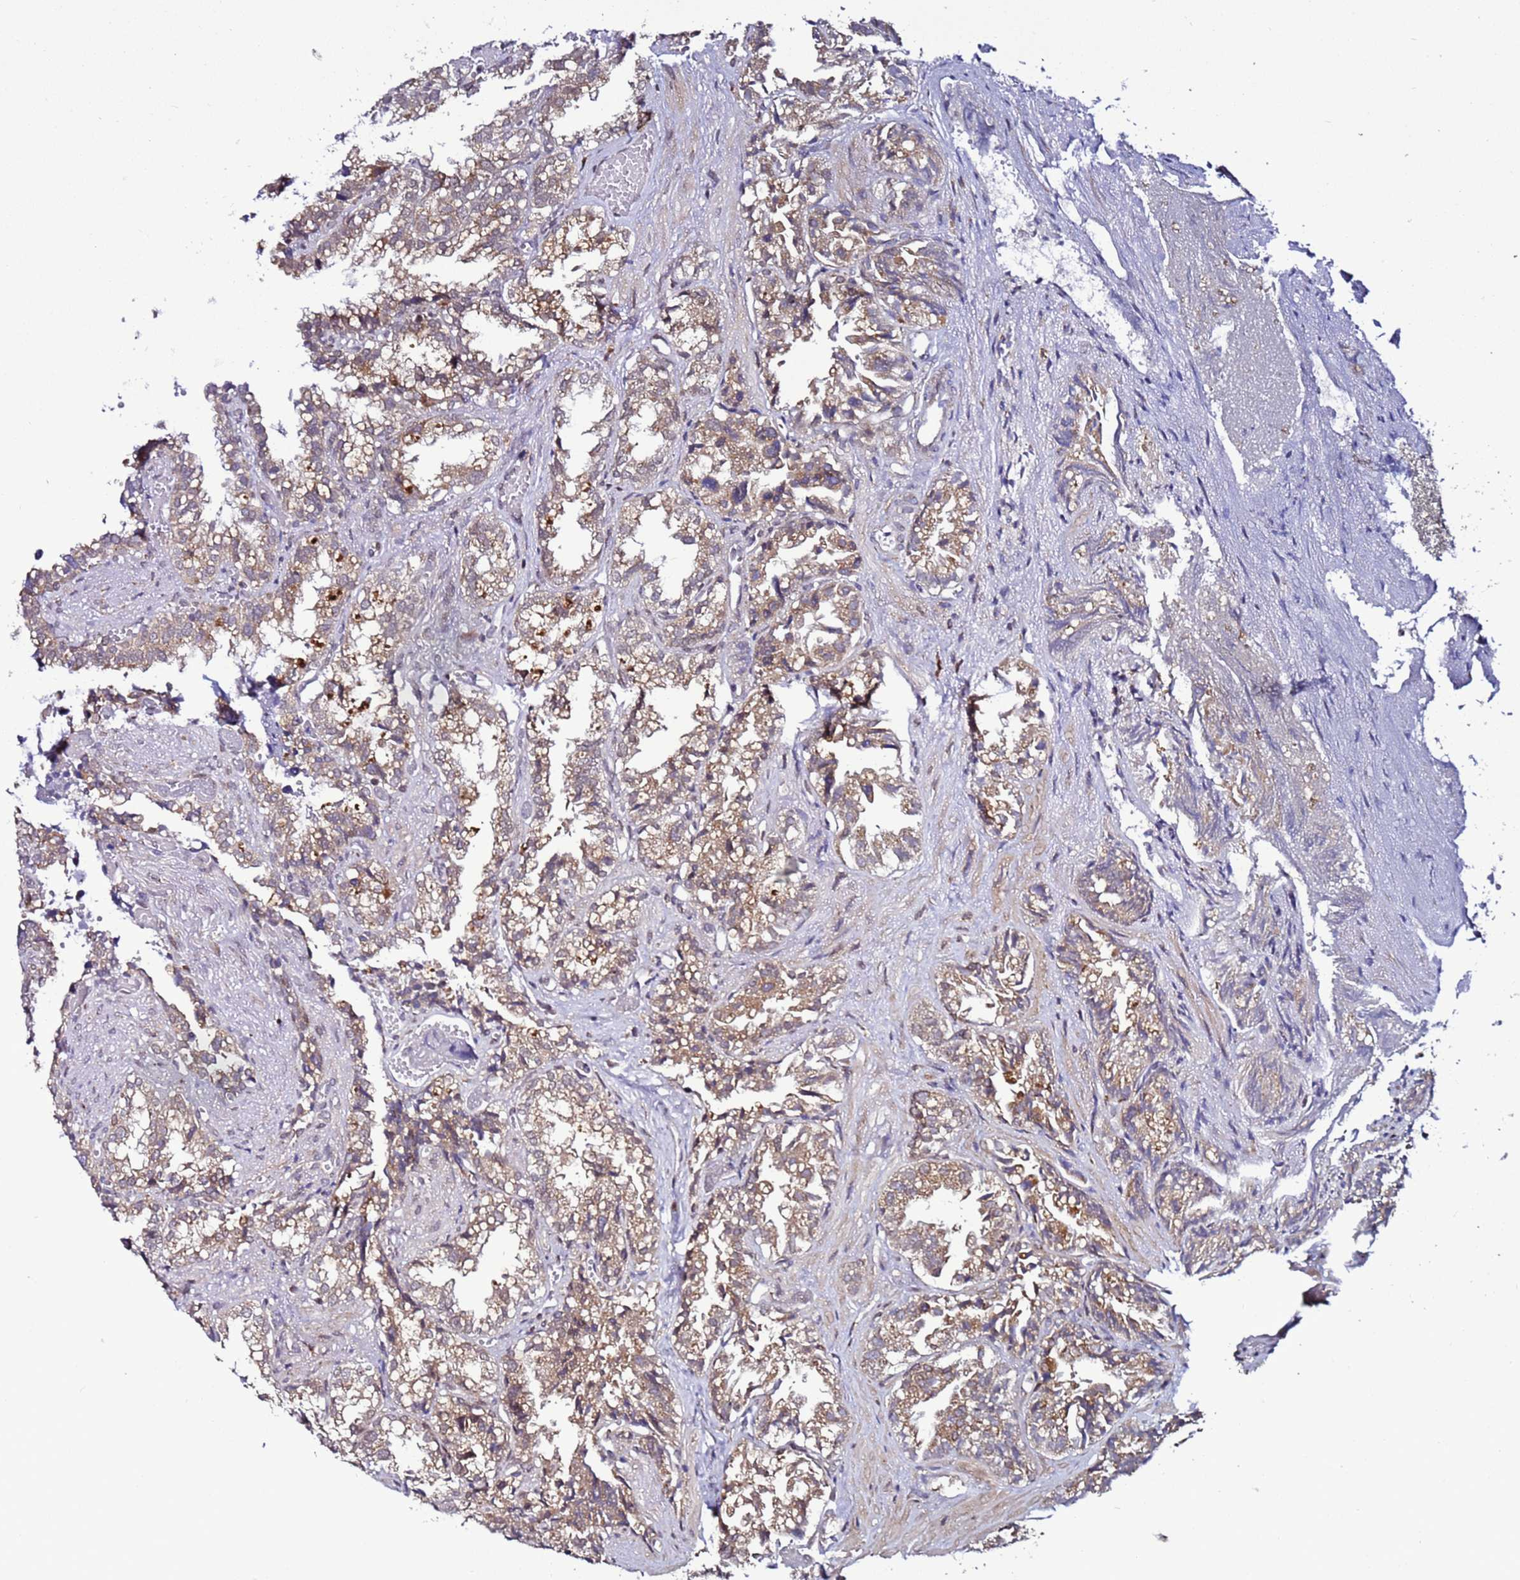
{"staining": {"intensity": "moderate", "quantity": ">75%", "location": "cytoplasmic/membranous"}, "tissue": "seminal vesicle", "cell_type": "Glandular cells", "image_type": "normal", "snomed": [{"axis": "morphology", "description": "Normal tissue, NOS"}, {"axis": "topography", "description": "Prostate"}, {"axis": "topography", "description": "Seminal veicle"}], "caption": "Seminal vesicle stained with a brown dye displays moderate cytoplasmic/membranous positive expression in about >75% of glandular cells.", "gene": "TMEM176B", "patient": {"sex": "male", "age": 51}}